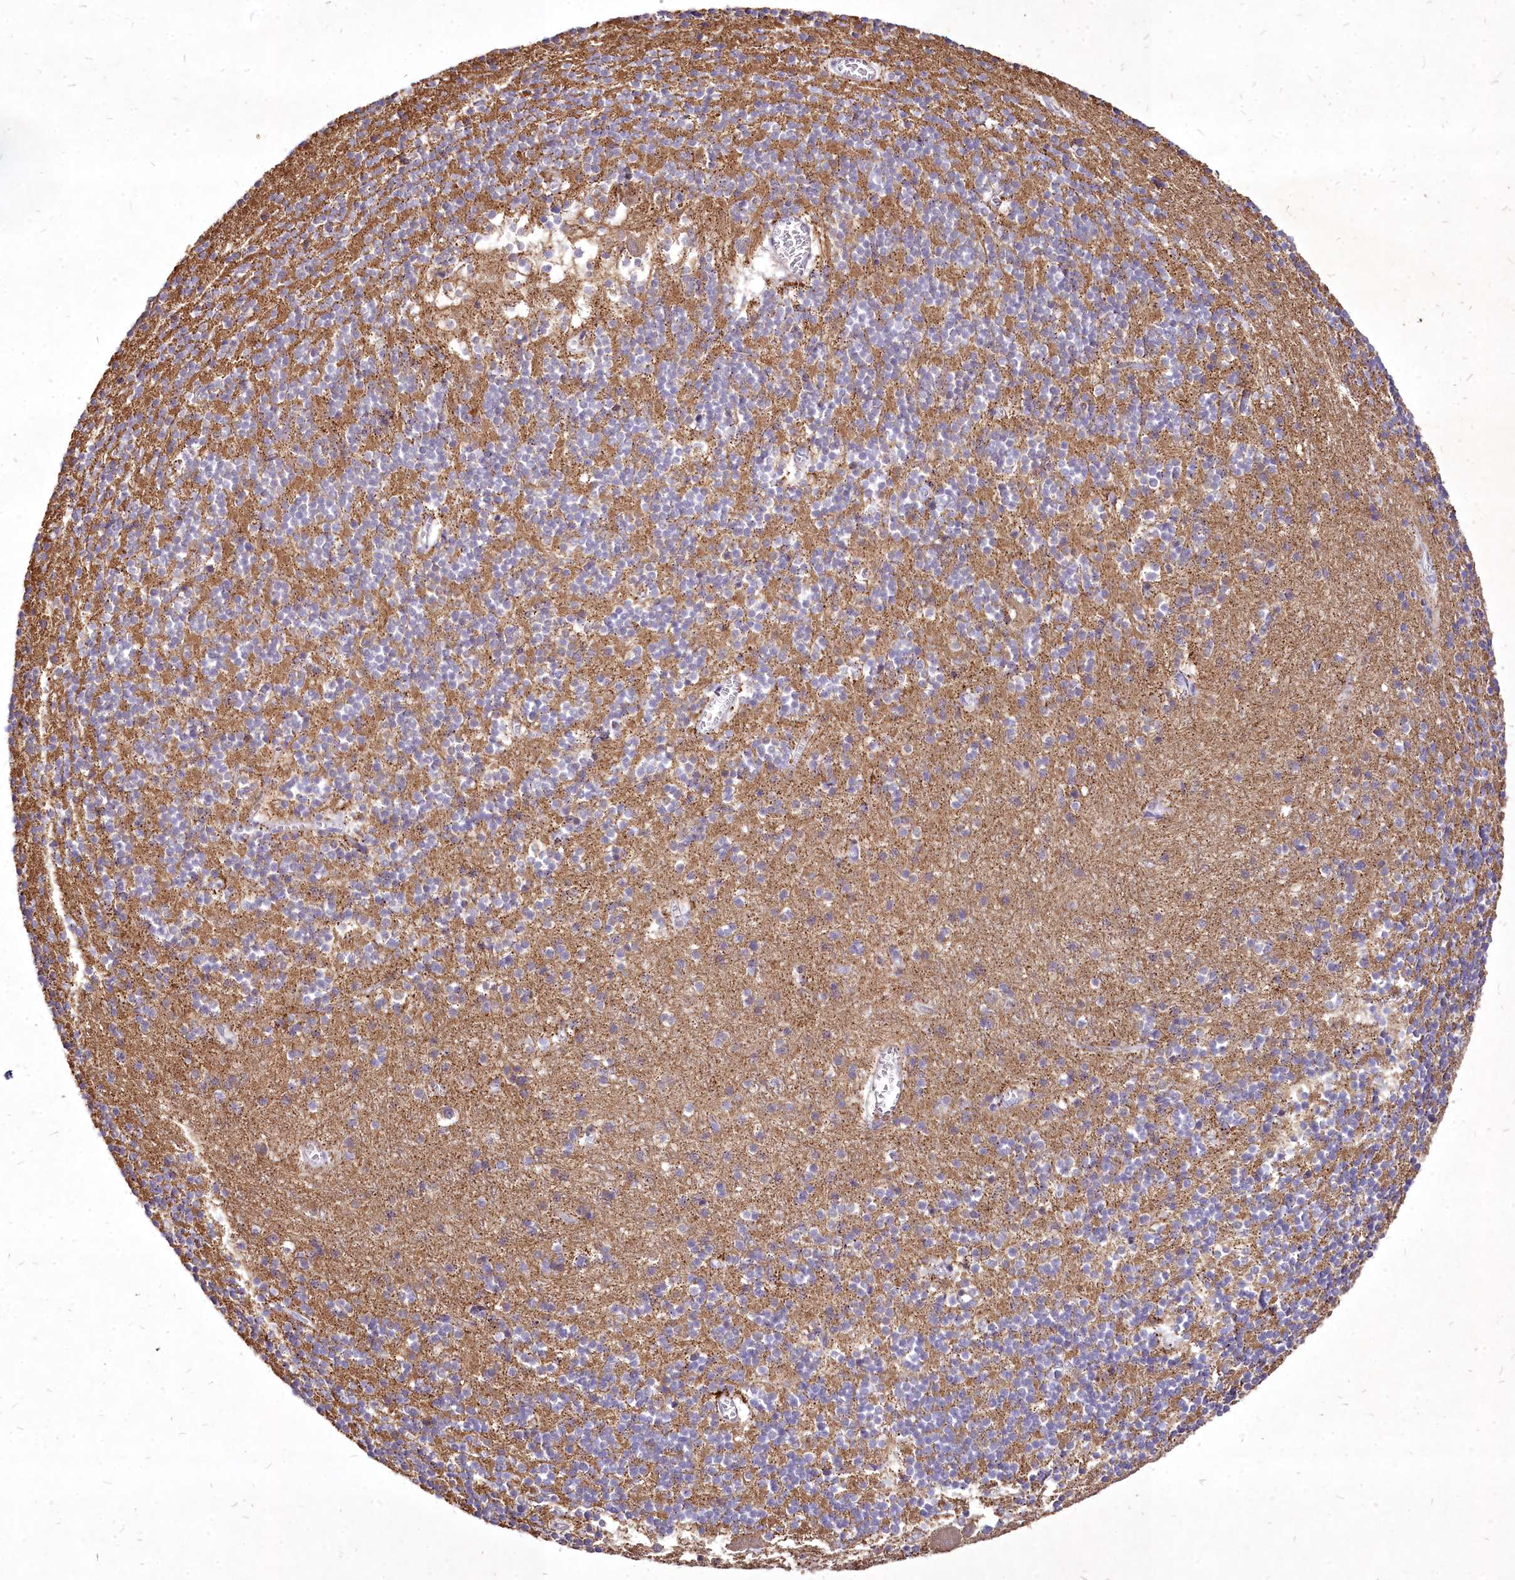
{"staining": {"intensity": "moderate", "quantity": "25%-75%", "location": "cytoplasmic/membranous"}, "tissue": "cerebellum", "cell_type": "Cells in granular layer", "image_type": "normal", "snomed": [{"axis": "morphology", "description": "Normal tissue, NOS"}, {"axis": "topography", "description": "Cerebellum"}], "caption": "DAB immunohistochemical staining of normal cerebellum displays moderate cytoplasmic/membranous protein staining in approximately 25%-75% of cells in granular layer. Nuclei are stained in blue.", "gene": "SKA1", "patient": {"sex": "male", "age": 54}}